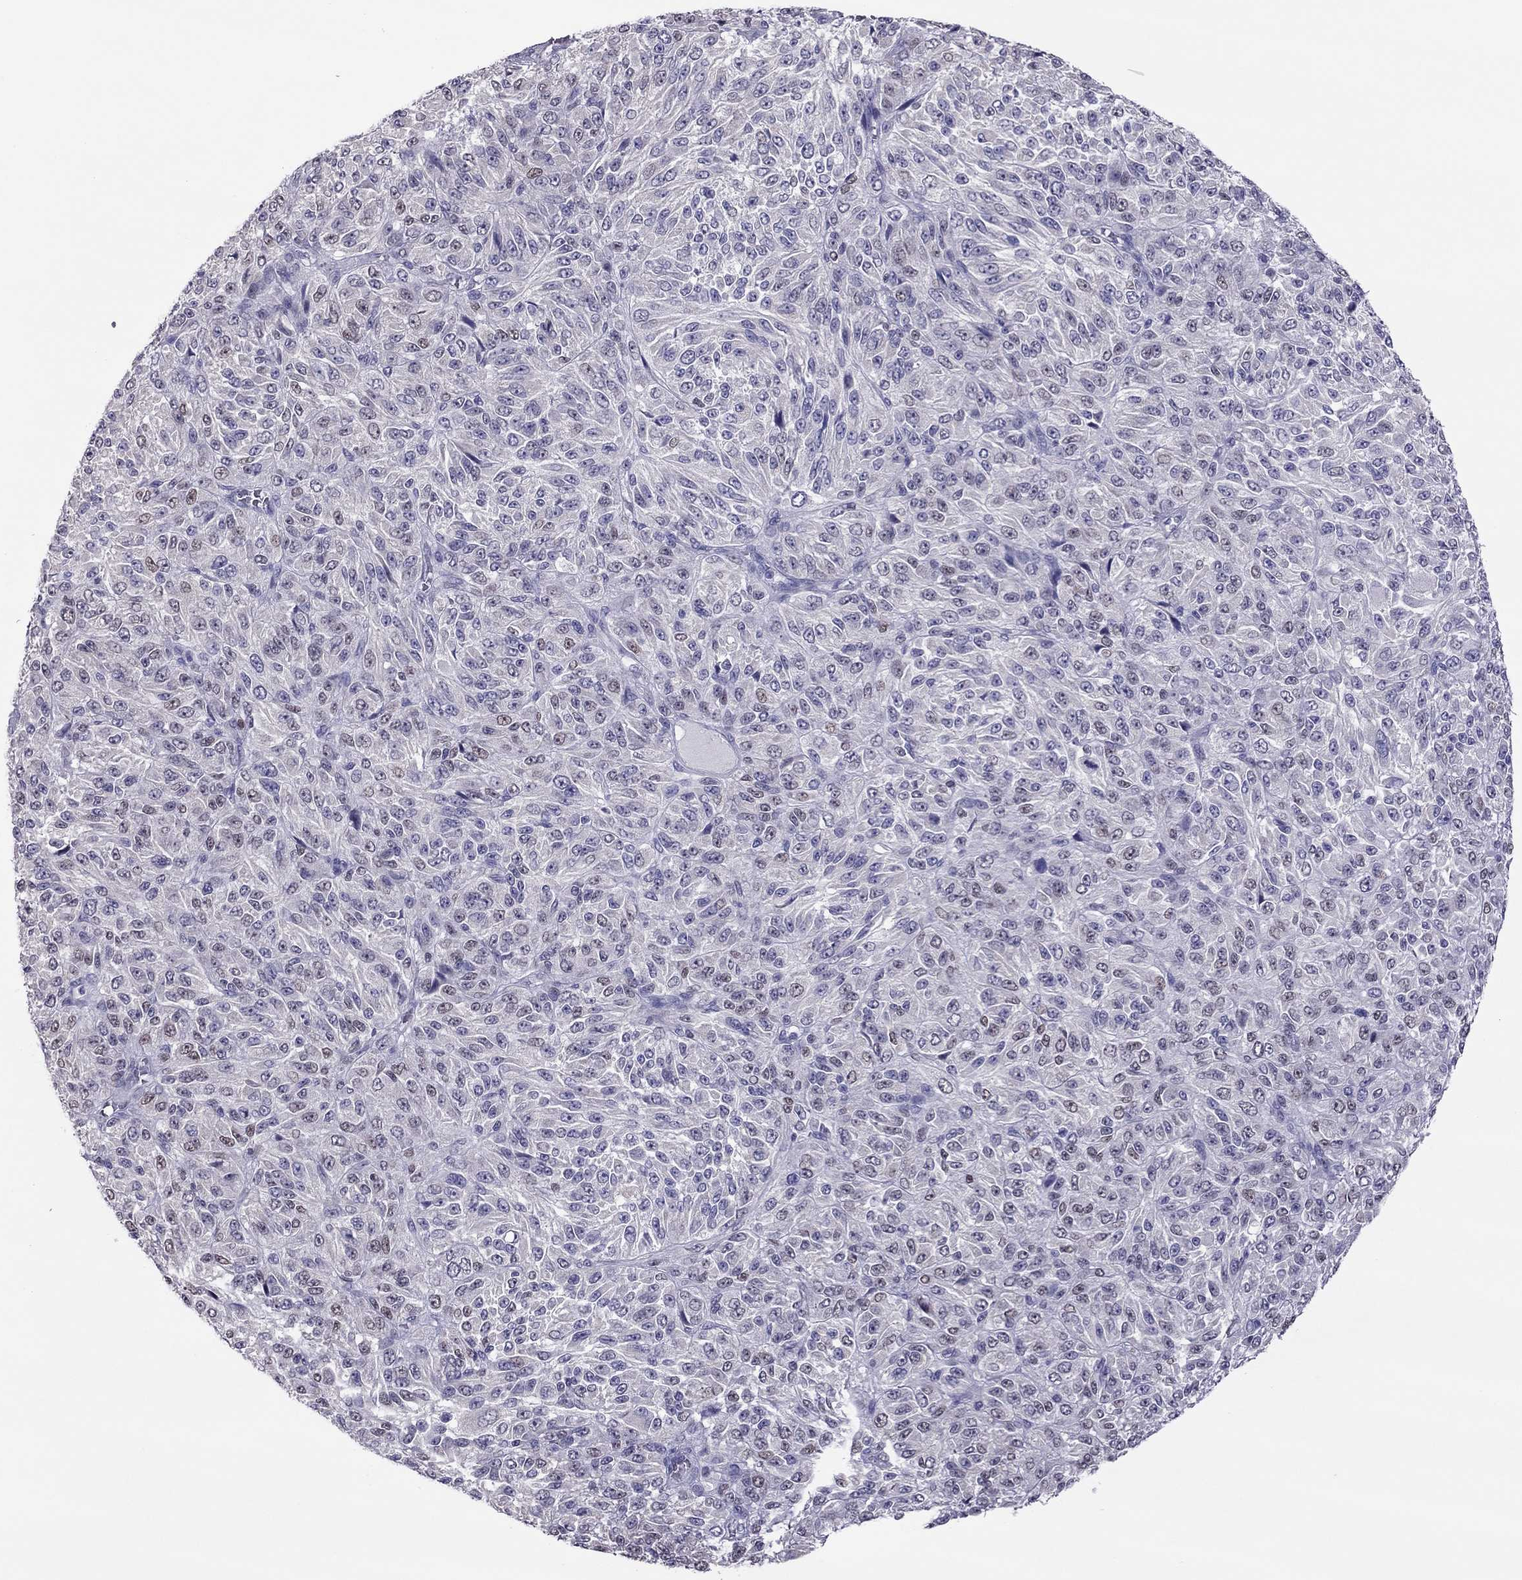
{"staining": {"intensity": "moderate", "quantity": "<25%", "location": "nuclear"}, "tissue": "melanoma", "cell_type": "Tumor cells", "image_type": "cancer", "snomed": [{"axis": "morphology", "description": "Malignant melanoma, Metastatic site"}, {"axis": "topography", "description": "Brain"}], "caption": "Immunohistochemical staining of human malignant melanoma (metastatic site) reveals moderate nuclear protein expression in approximately <25% of tumor cells.", "gene": "SPINT3", "patient": {"sex": "female", "age": 56}}